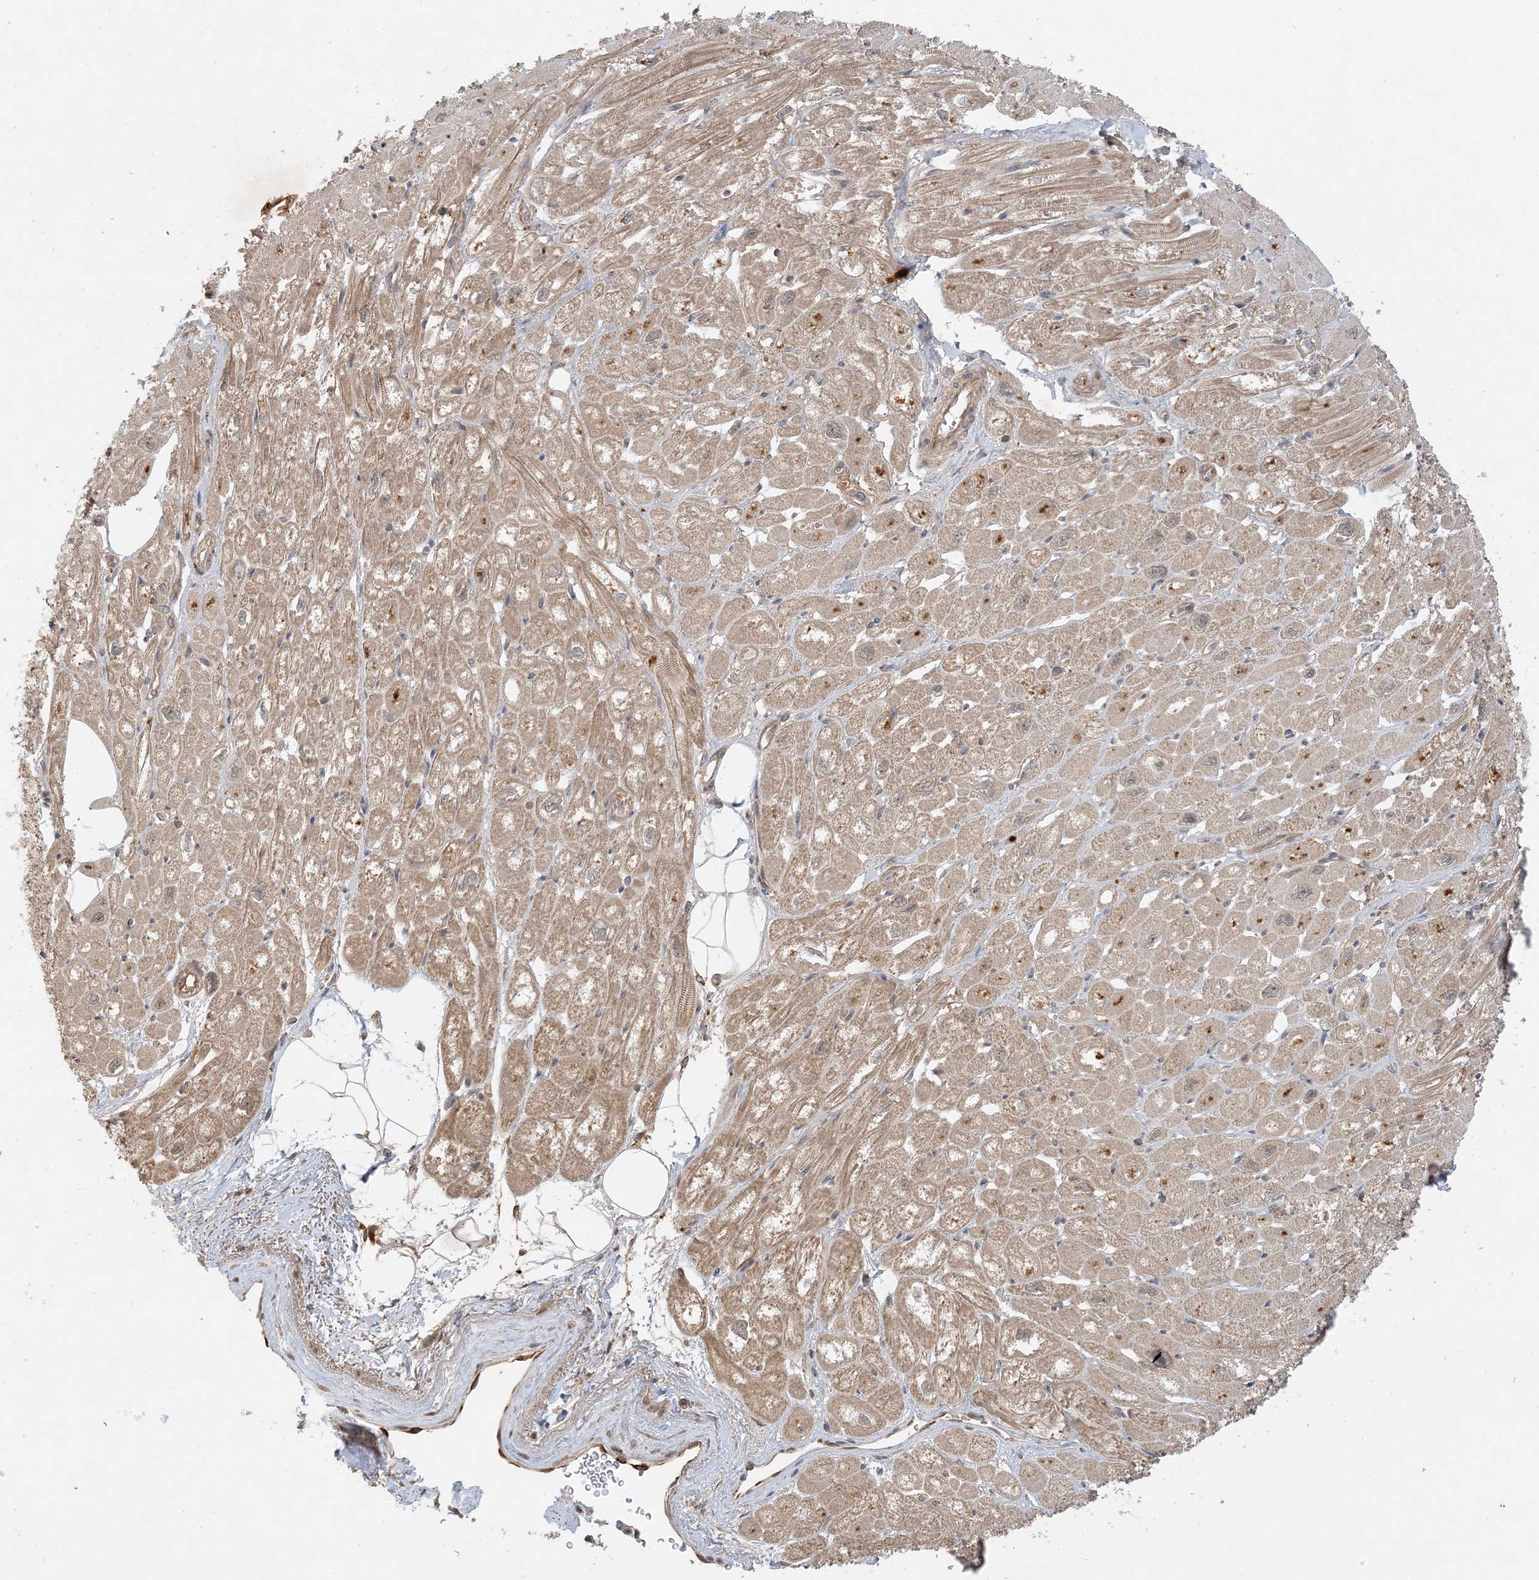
{"staining": {"intensity": "moderate", "quantity": ">75%", "location": "cytoplasmic/membranous"}, "tissue": "heart muscle", "cell_type": "Cardiomyocytes", "image_type": "normal", "snomed": [{"axis": "morphology", "description": "Normal tissue, NOS"}, {"axis": "topography", "description": "Heart"}], "caption": "Unremarkable heart muscle demonstrates moderate cytoplasmic/membranous expression in approximately >75% of cardiomyocytes The staining is performed using DAB brown chromogen to label protein expression. The nuclei are counter-stained blue using hematoxylin..", "gene": "ZCCHC4", "patient": {"sex": "male", "age": 50}}